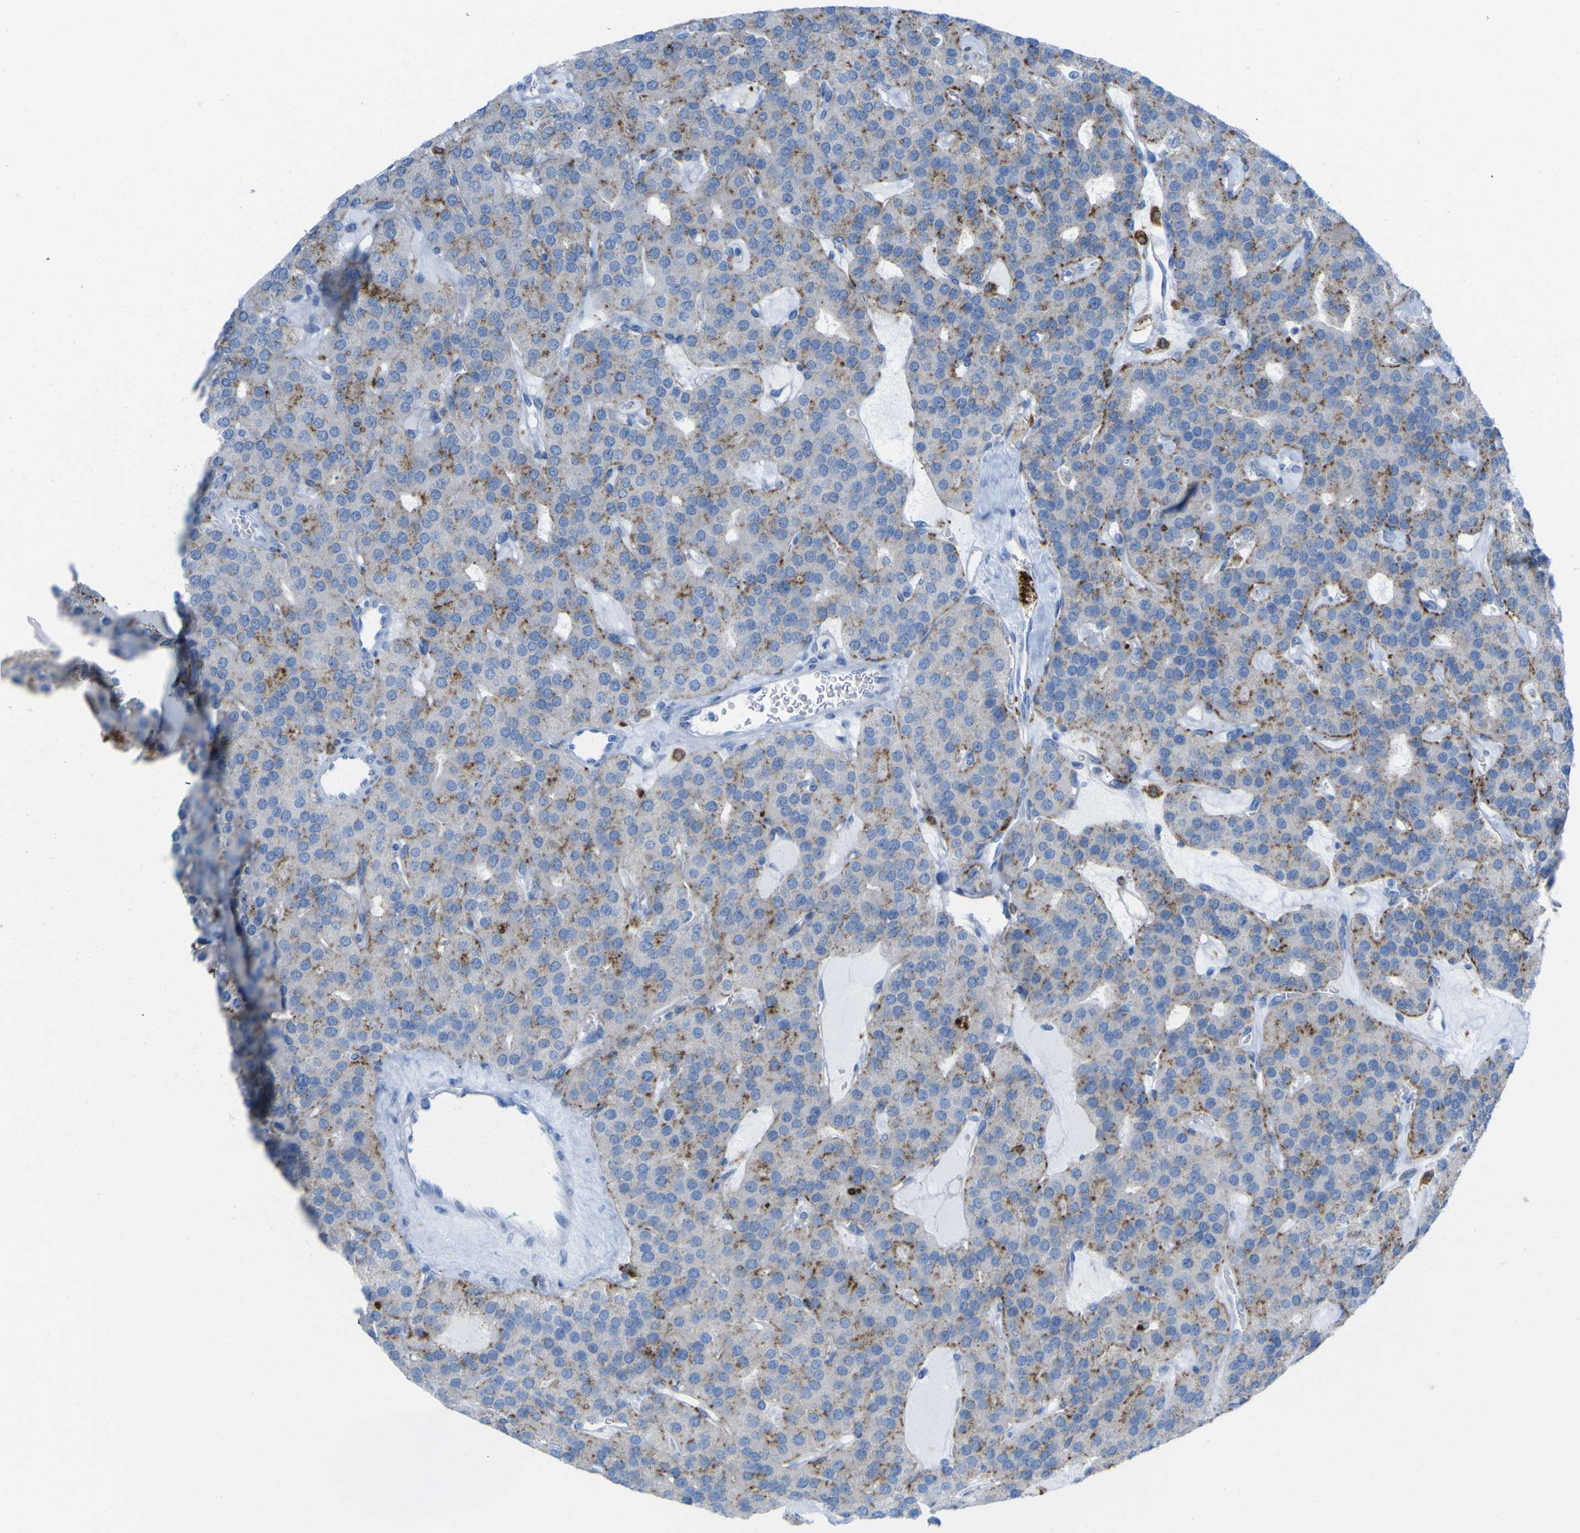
{"staining": {"intensity": "moderate", "quantity": ">75%", "location": "cytoplasmic/membranous"}, "tissue": "parathyroid gland", "cell_type": "Glandular cells", "image_type": "normal", "snomed": [{"axis": "morphology", "description": "Normal tissue, NOS"}, {"axis": "morphology", "description": "Adenoma, NOS"}, {"axis": "topography", "description": "Parathyroid gland"}], "caption": "Moderate cytoplasmic/membranous protein staining is appreciated in approximately >75% of glandular cells in parathyroid gland. (DAB (3,3'-diaminobenzidine) IHC, brown staining for protein, blue staining for nuclei).", "gene": "PLD3", "patient": {"sex": "female", "age": 86}}